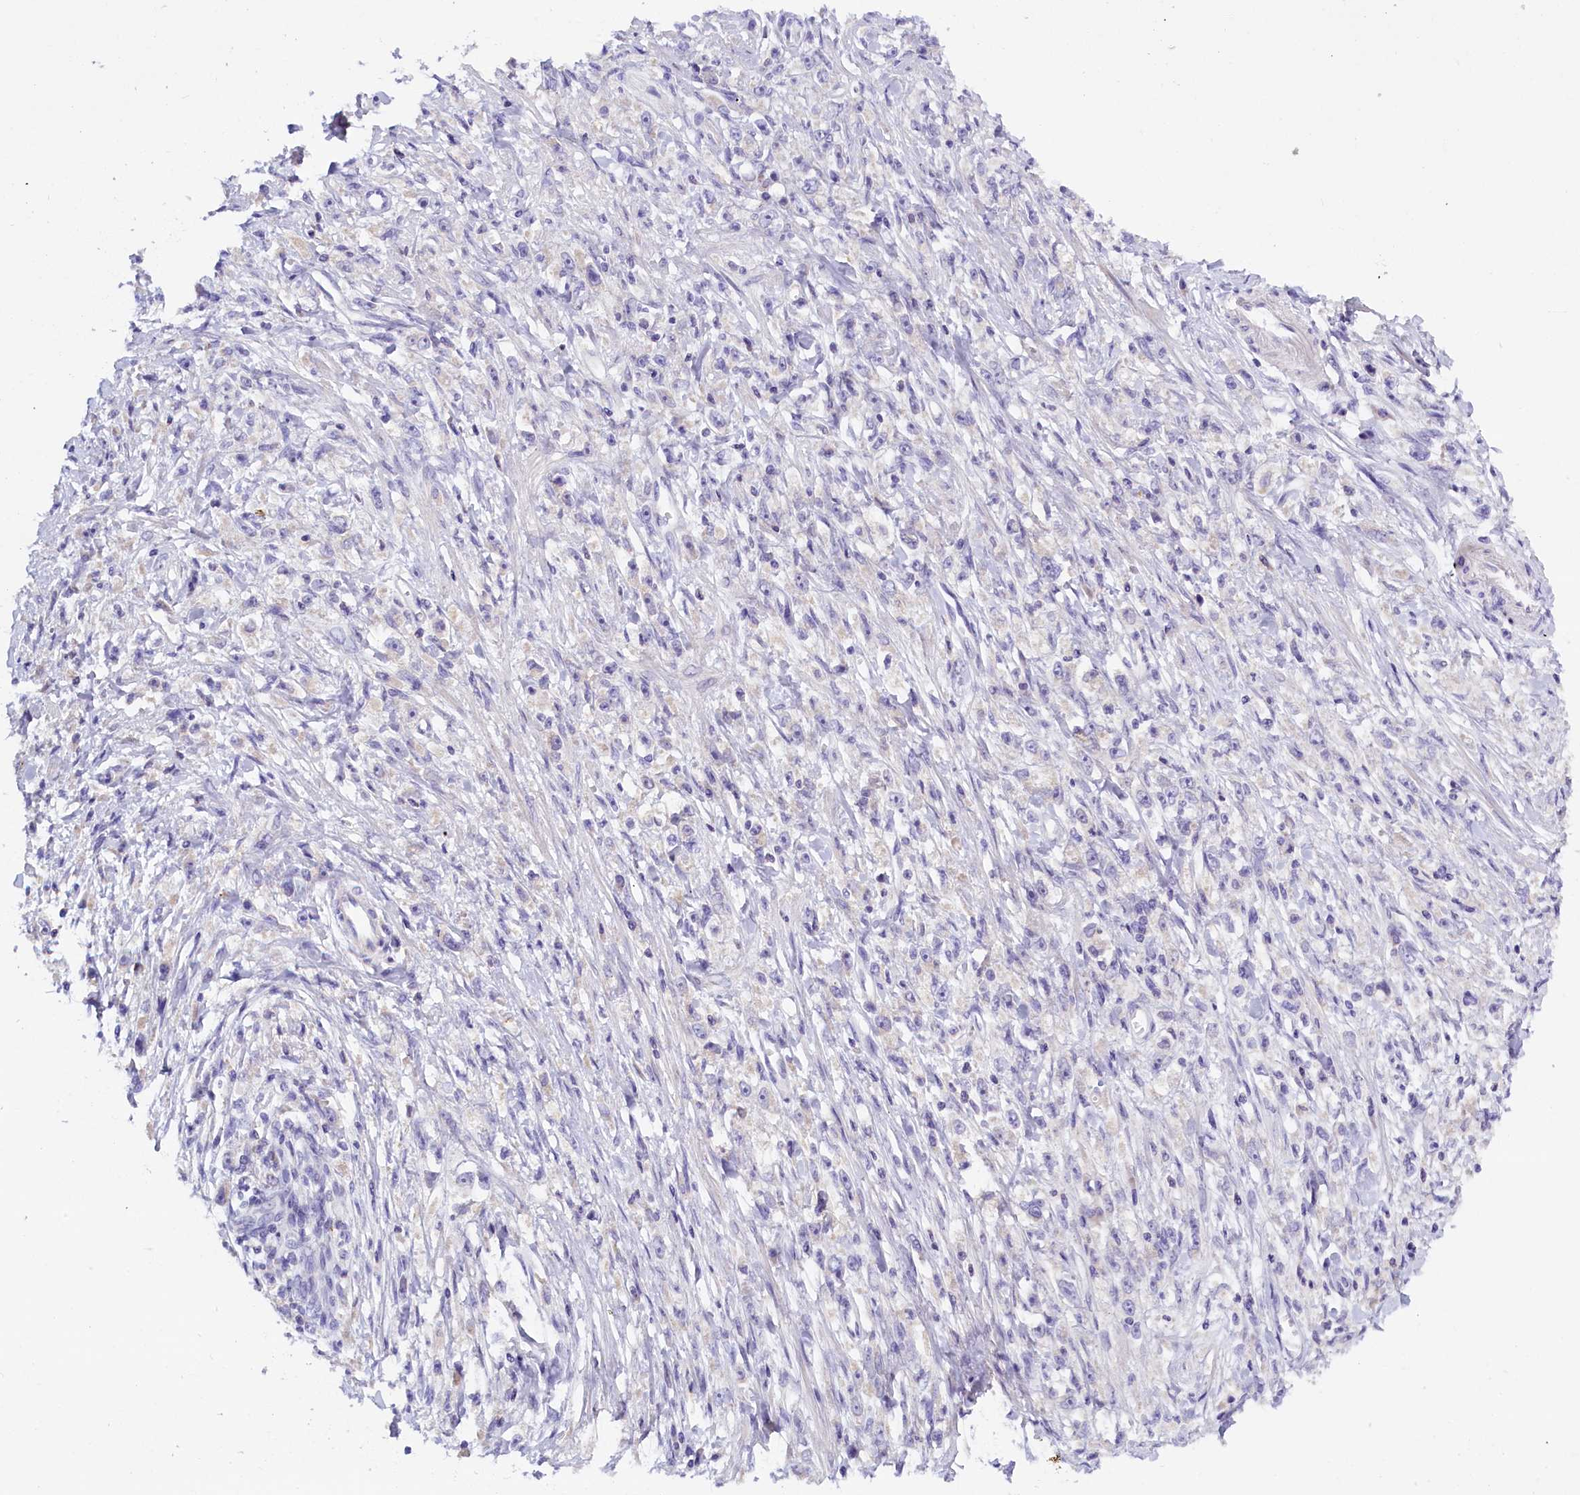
{"staining": {"intensity": "negative", "quantity": "none", "location": "none"}, "tissue": "stomach cancer", "cell_type": "Tumor cells", "image_type": "cancer", "snomed": [{"axis": "morphology", "description": "Adenocarcinoma, NOS"}, {"axis": "topography", "description": "Stomach"}], "caption": "Immunohistochemical staining of stomach cancer exhibits no significant expression in tumor cells.", "gene": "RTTN", "patient": {"sex": "female", "age": 59}}